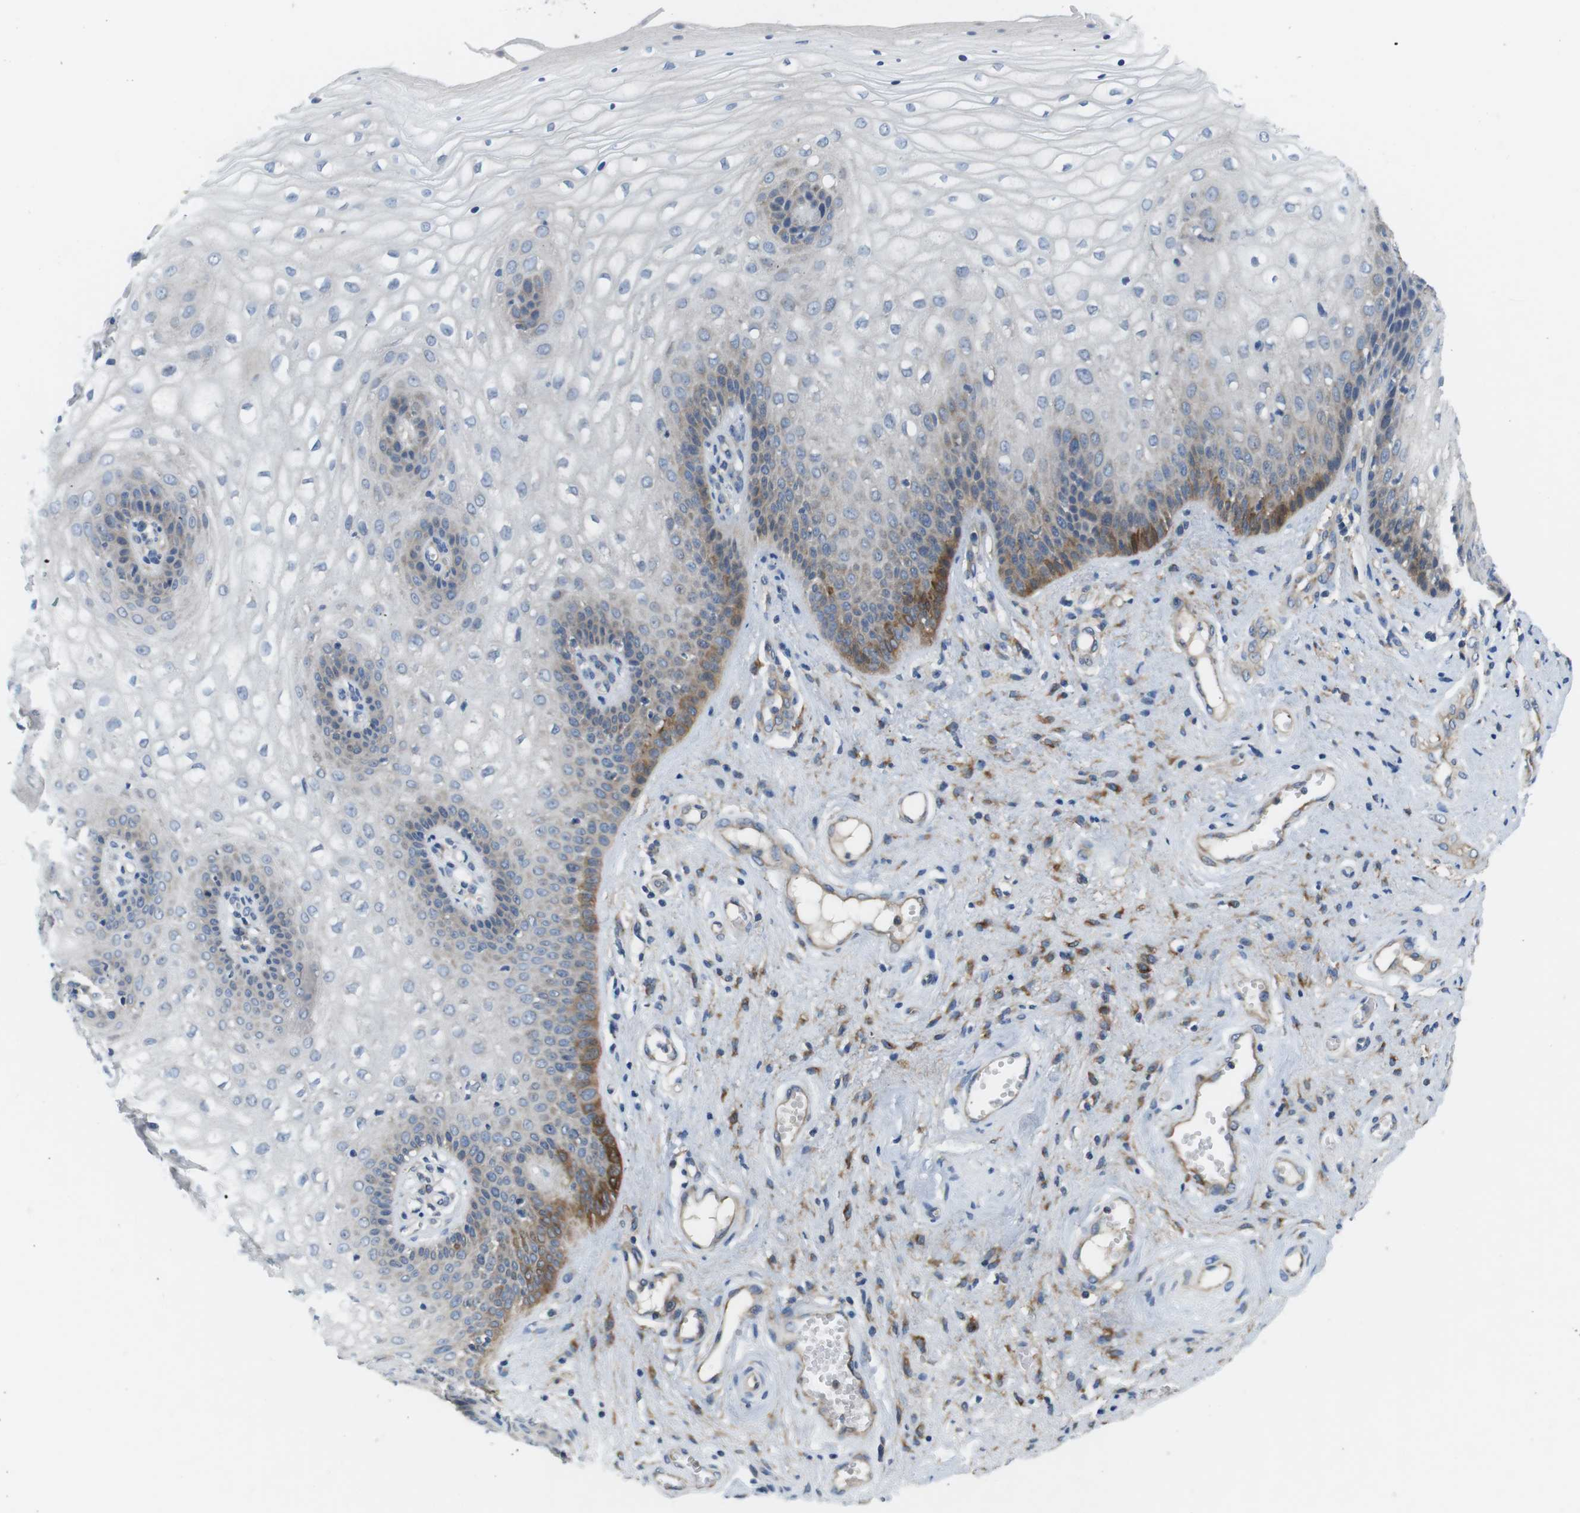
{"staining": {"intensity": "moderate", "quantity": "<25%", "location": "cytoplasmic/membranous"}, "tissue": "vagina", "cell_type": "Squamous epithelial cells", "image_type": "normal", "snomed": [{"axis": "morphology", "description": "Normal tissue, NOS"}, {"axis": "topography", "description": "Vagina"}], "caption": "This image exhibits IHC staining of unremarkable human vagina, with low moderate cytoplasmic/membranous expression in about <25% of squamous epithelial cells.", "gene": "DCLK1", "patient": {"sex": "female", "age": 34}}